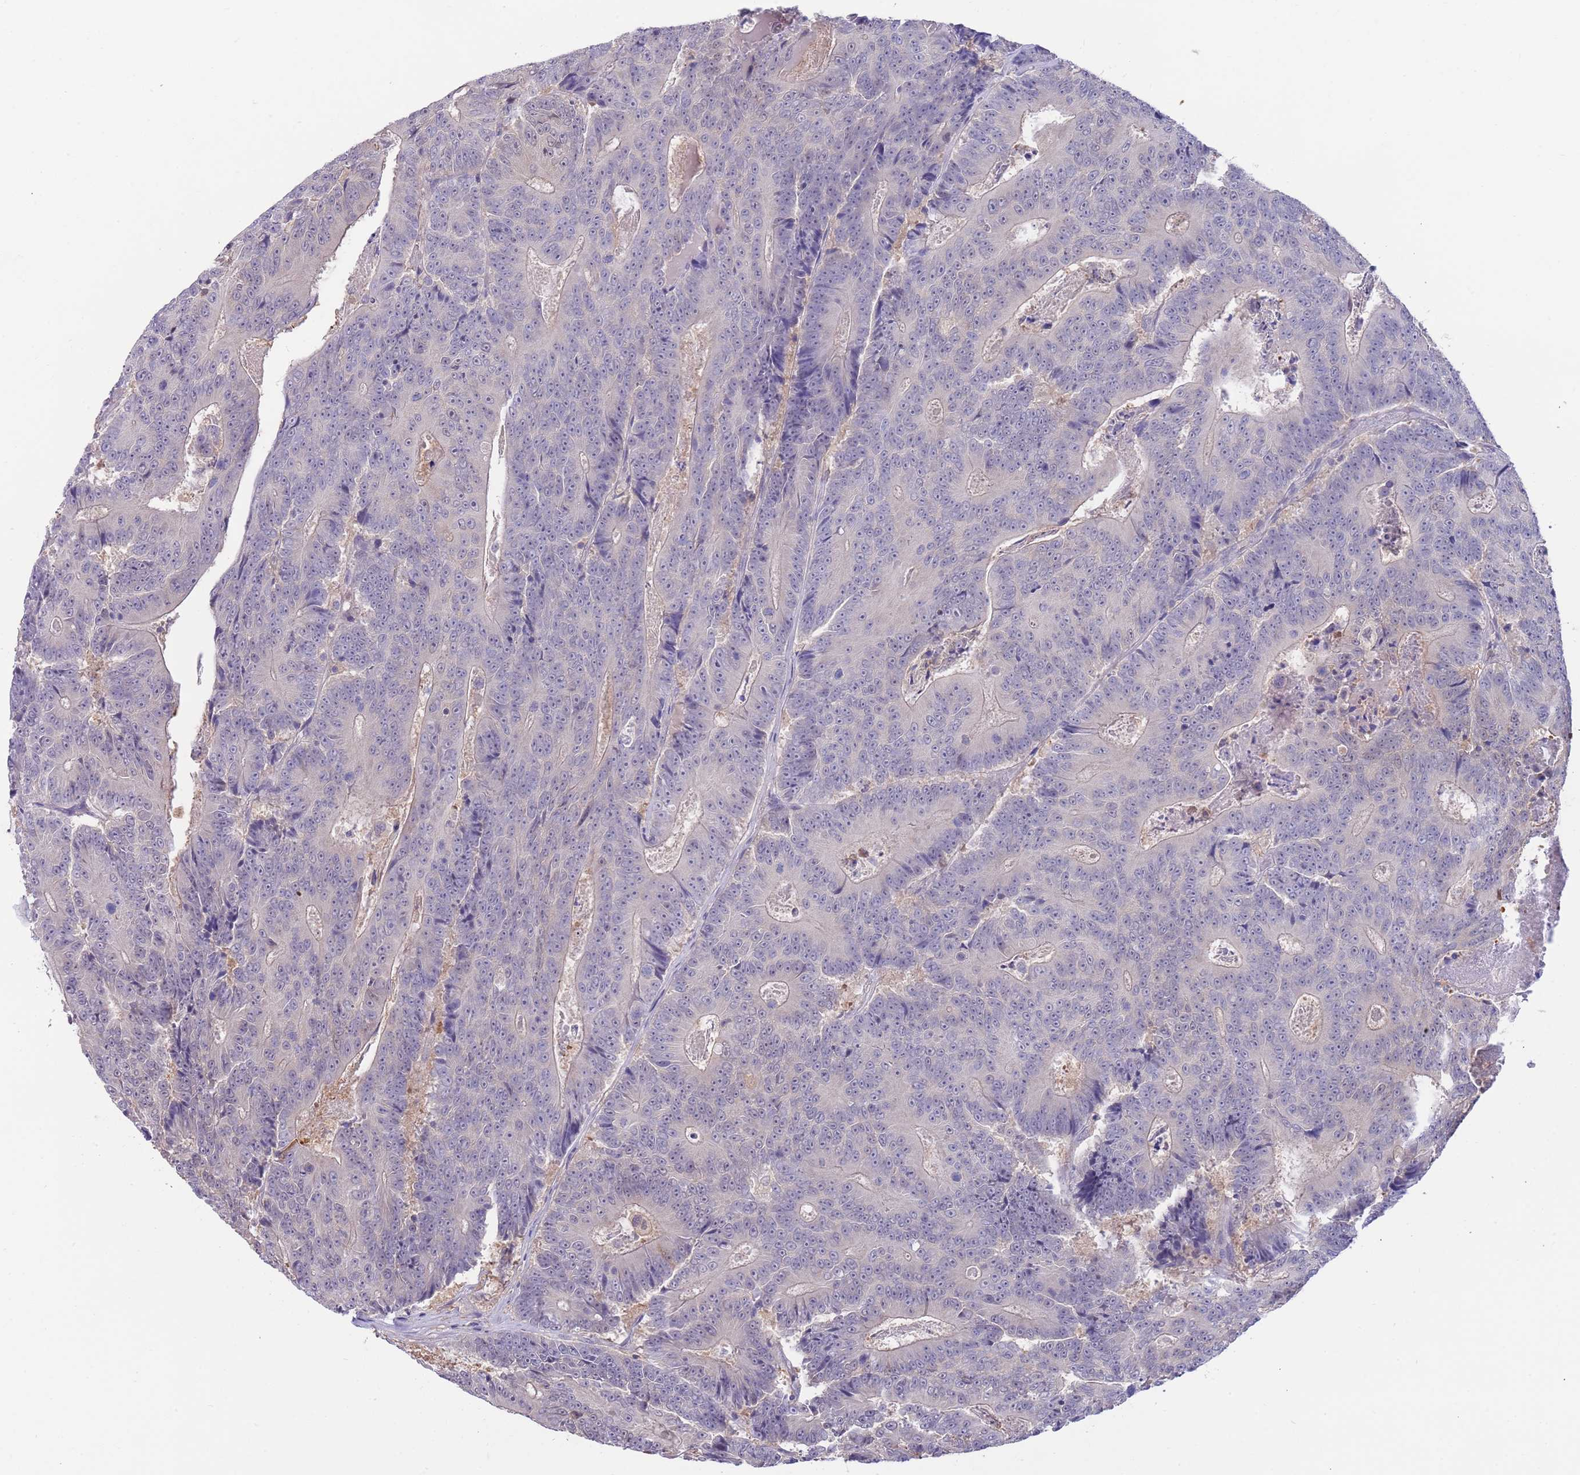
{"staining": {"intensity": "negative", "quantity": "none", "location": "none"}, "tissue": "colorectal cancer", "cell_type": "Tumor cells", "image_type": "cancer", "snomed": [{"axis": "morphology", "description": "Adenocarcinoma, NOS"}, {"axis": "topography", "description": "Colon"}], "caption": "High magnification brightfield microscopy of adenocarcinoma (colorectal) stained with DAB (brown) and counterstained with hematoxylin (blue): tumor cells show no significant positivity. (Brightfield microscopy of DAB immunohistochemistry (IHC) at high magnification).", "gene": "AP5S1", "patient": {"sex": "male", "age": 83}}